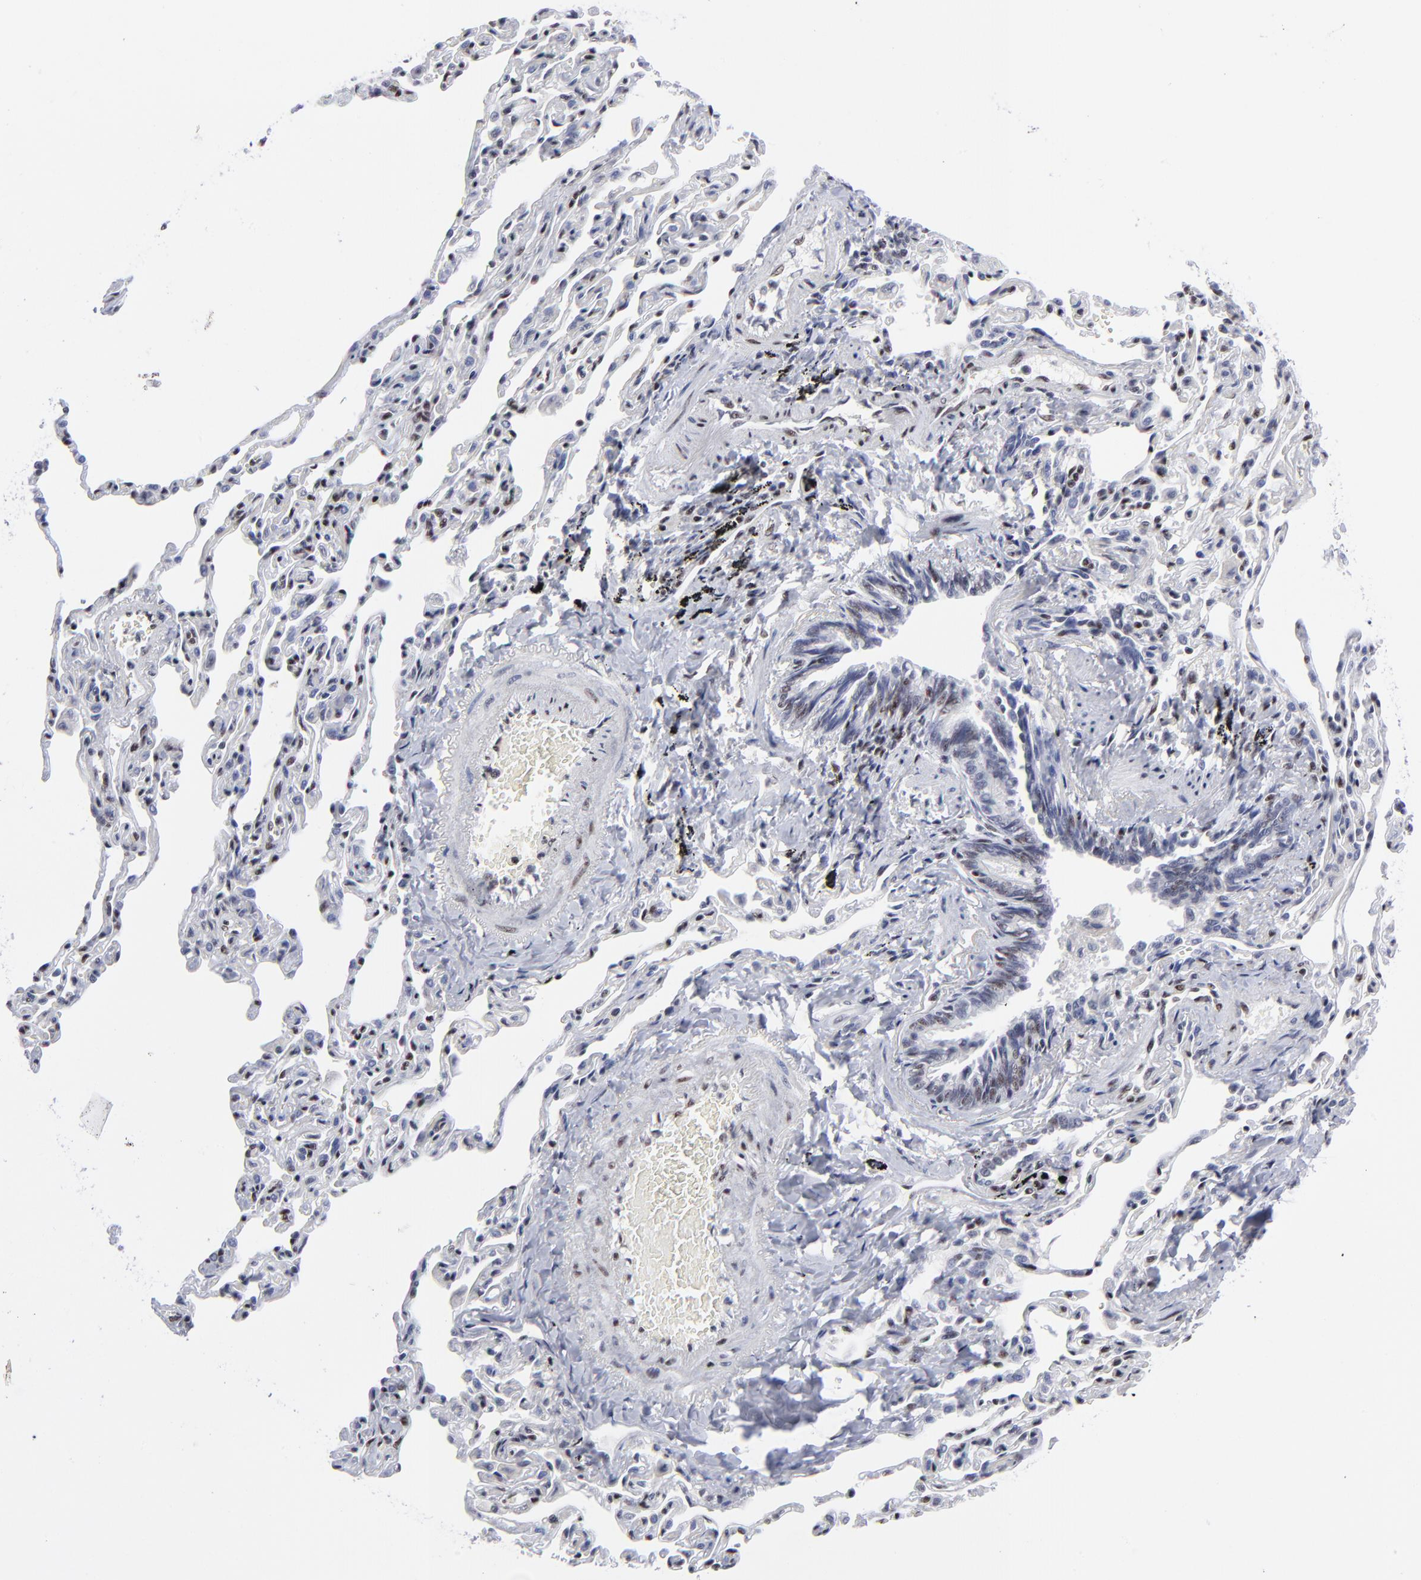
{"staining": {"intensity": "weak", "quantity": "<25%", "location": "nuclear"}, "tissue": "bronchus", "cell_type": "Respiratory epithelial cells", "image_type": "normal", "snomed": [{"axis": "morphology", "description": "Normal tissue, NOS"}, {"axis": "topography", "description": "Cartilage tissue"}, {"axis": "topography", "description": "Bronchus"}, {"axis": "topography", "description": "Lung"}], "caption": "Immunohistochemical staining of benign human bronchus exhibits no significant positivity in respiratory epithelial cells.", "gene": "SP2", "patient": {"sex": "male", "age": 64}}